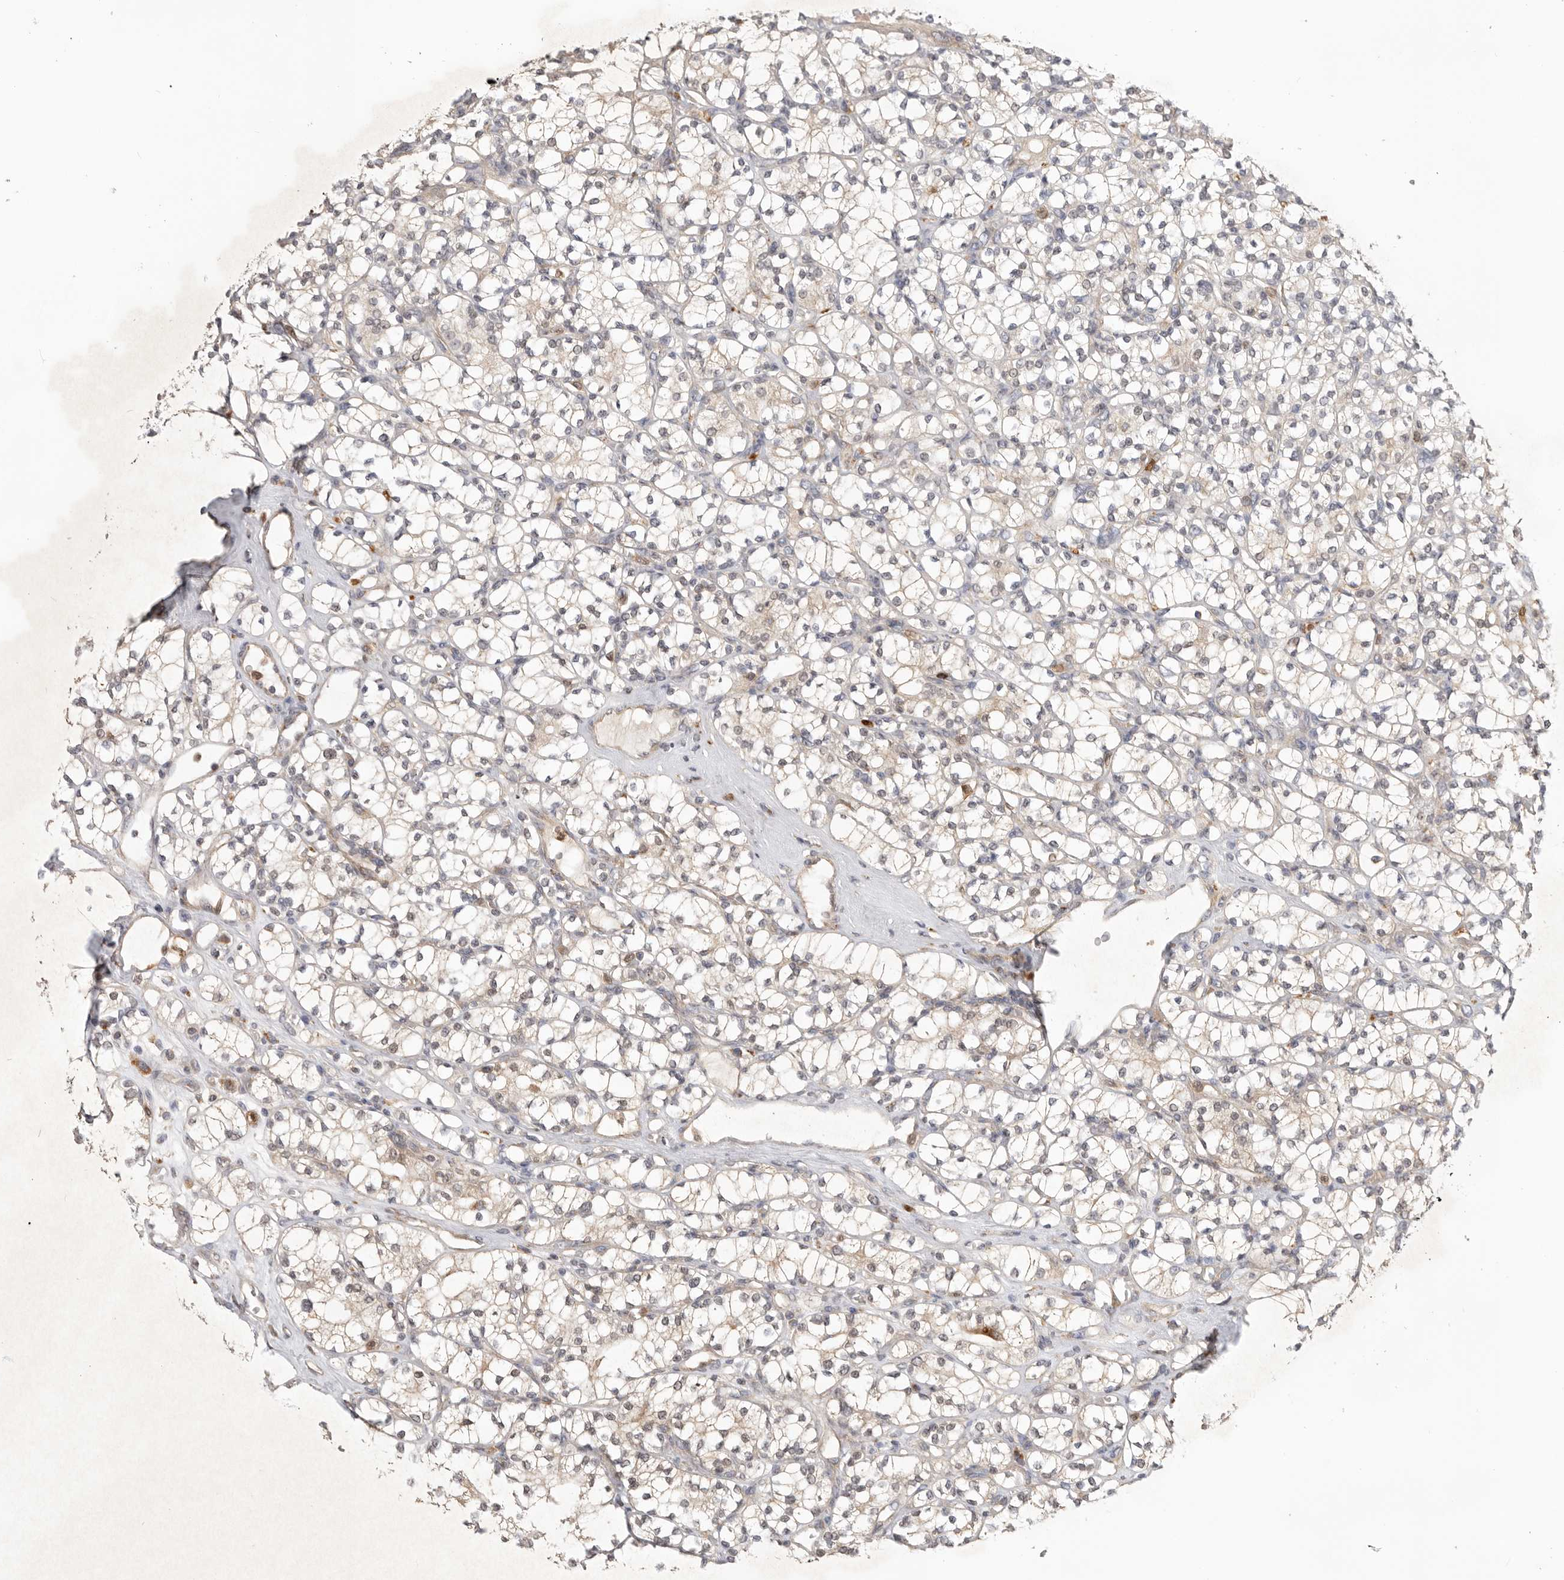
{"staining": {"intensity": "negative", "quantity": "none", "location": "none"}, "tissue": "renal cancer", "cell_type": "Tumor cells", "image_type": "cancer", "snomed": [{"axis": "morphology", "description": "Adenocarcinoma, NOS"}, {"axis": "topography", "description": "Kidney"}], "caption": "Micrograph shows no protein positivity in tumor cells of adenocarcinoma (renal) tissue. The staining is performed using DAB brown chromogen with nuclei counter-stained in using hematoxylin.", "gene": "GNE", "patient": {"sex": "male", "age": 77}}